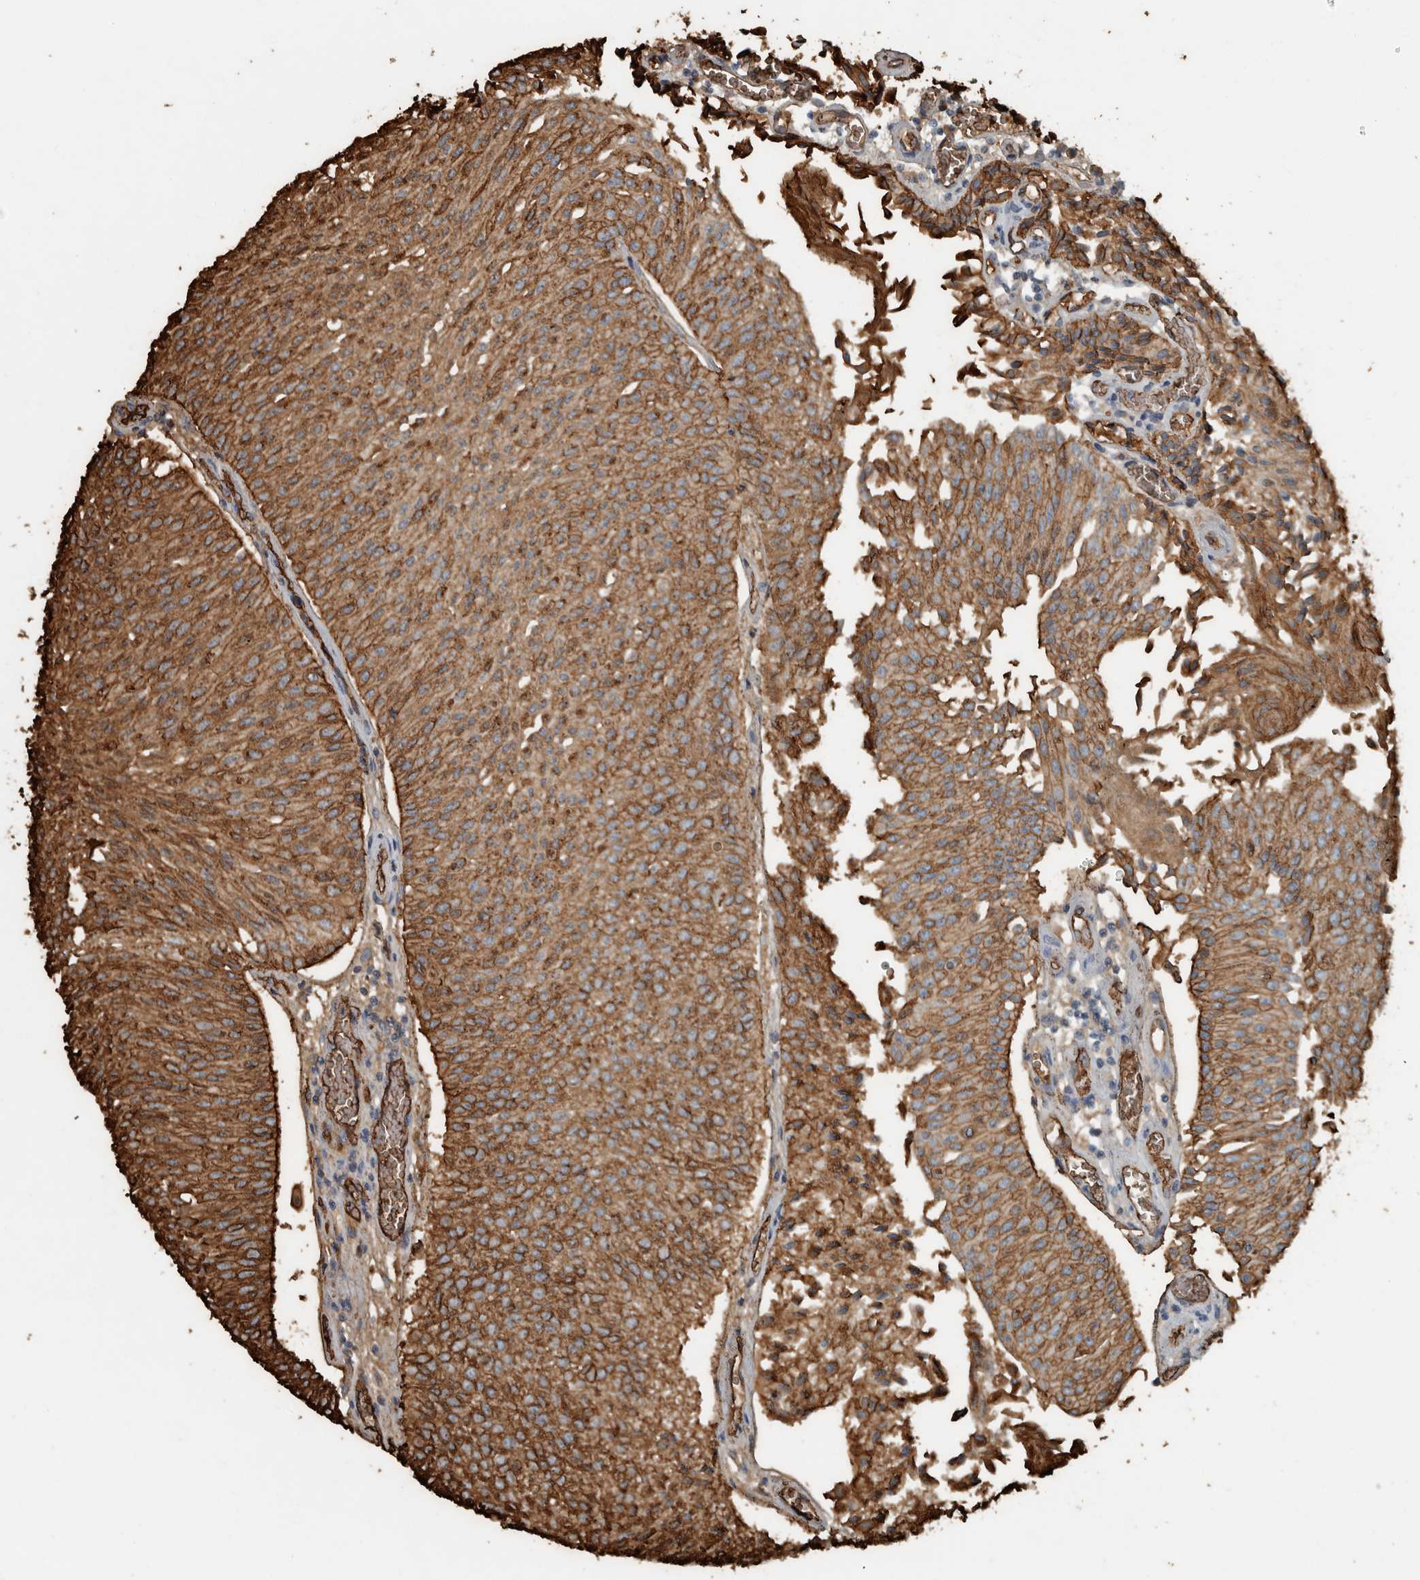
{"staining": {"intensity": "moderate", "quantity": ">75%", "location": "cytoplasmic/membranous"}, "tissue": "urothelial cancer", "cell_type": "Tumor cells", "image_type": "cancer", "snomed": [{"axis": "morphology", "description": "Urothelial carcinoma, Low grade"}, {"axis": "topography", "description": "Urinary bladder"}], "caption": "Immunohistochemical staining of urothelial cancer demonstrates medium levels of moderate cytoplasmic/membranous protein expression in approximately >75% of tumor cells. The staining was performed using DAB, with brown indicating positive protein expression. Nuclei are stained blue with hematoxylin.", "gene": "LBP", "patient": {"sex": "male", "age": 86}}